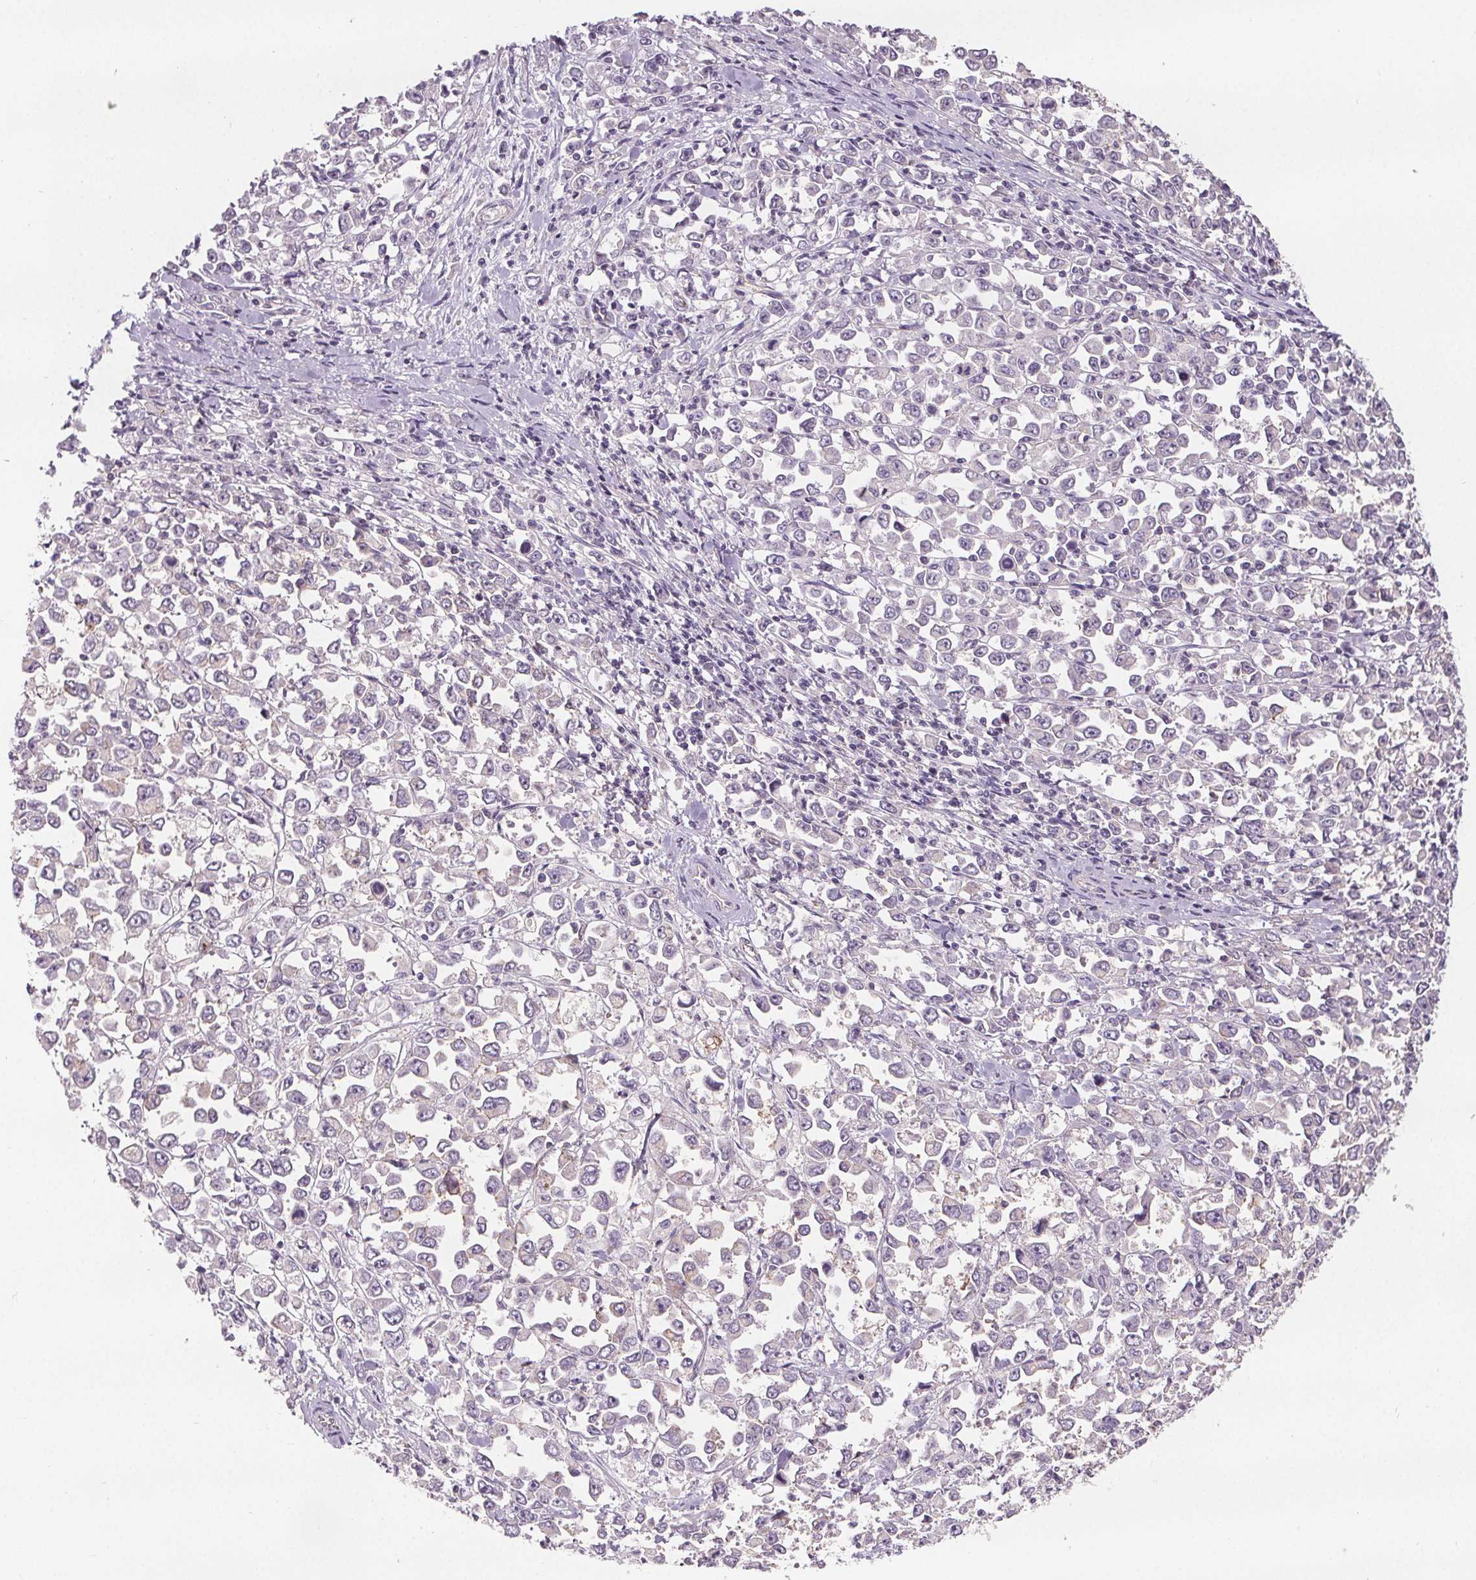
{"staining": {"intensity": "negative", "quantity": "none", "location": "none"}, "tissue": "stomach cancer", "cell_type": "Tumor cells", "image_type": "cancer", "snomed": [{"axis": "morphology", "description": "Adenocarcinoma, NOS"}, {"axis": "topography", "description": "Stomach, upper"}], "caption": "Immunohistochemistry (IHC) image of neoplastic tissue: human adenocarcinoma (stomach) stained with DAB (3,3'-diaminobenzidine) displays no significant protein positivity in tumor cells.", "gene": "ATP1A1", "patient": {"sex": "male", "age": 70}}